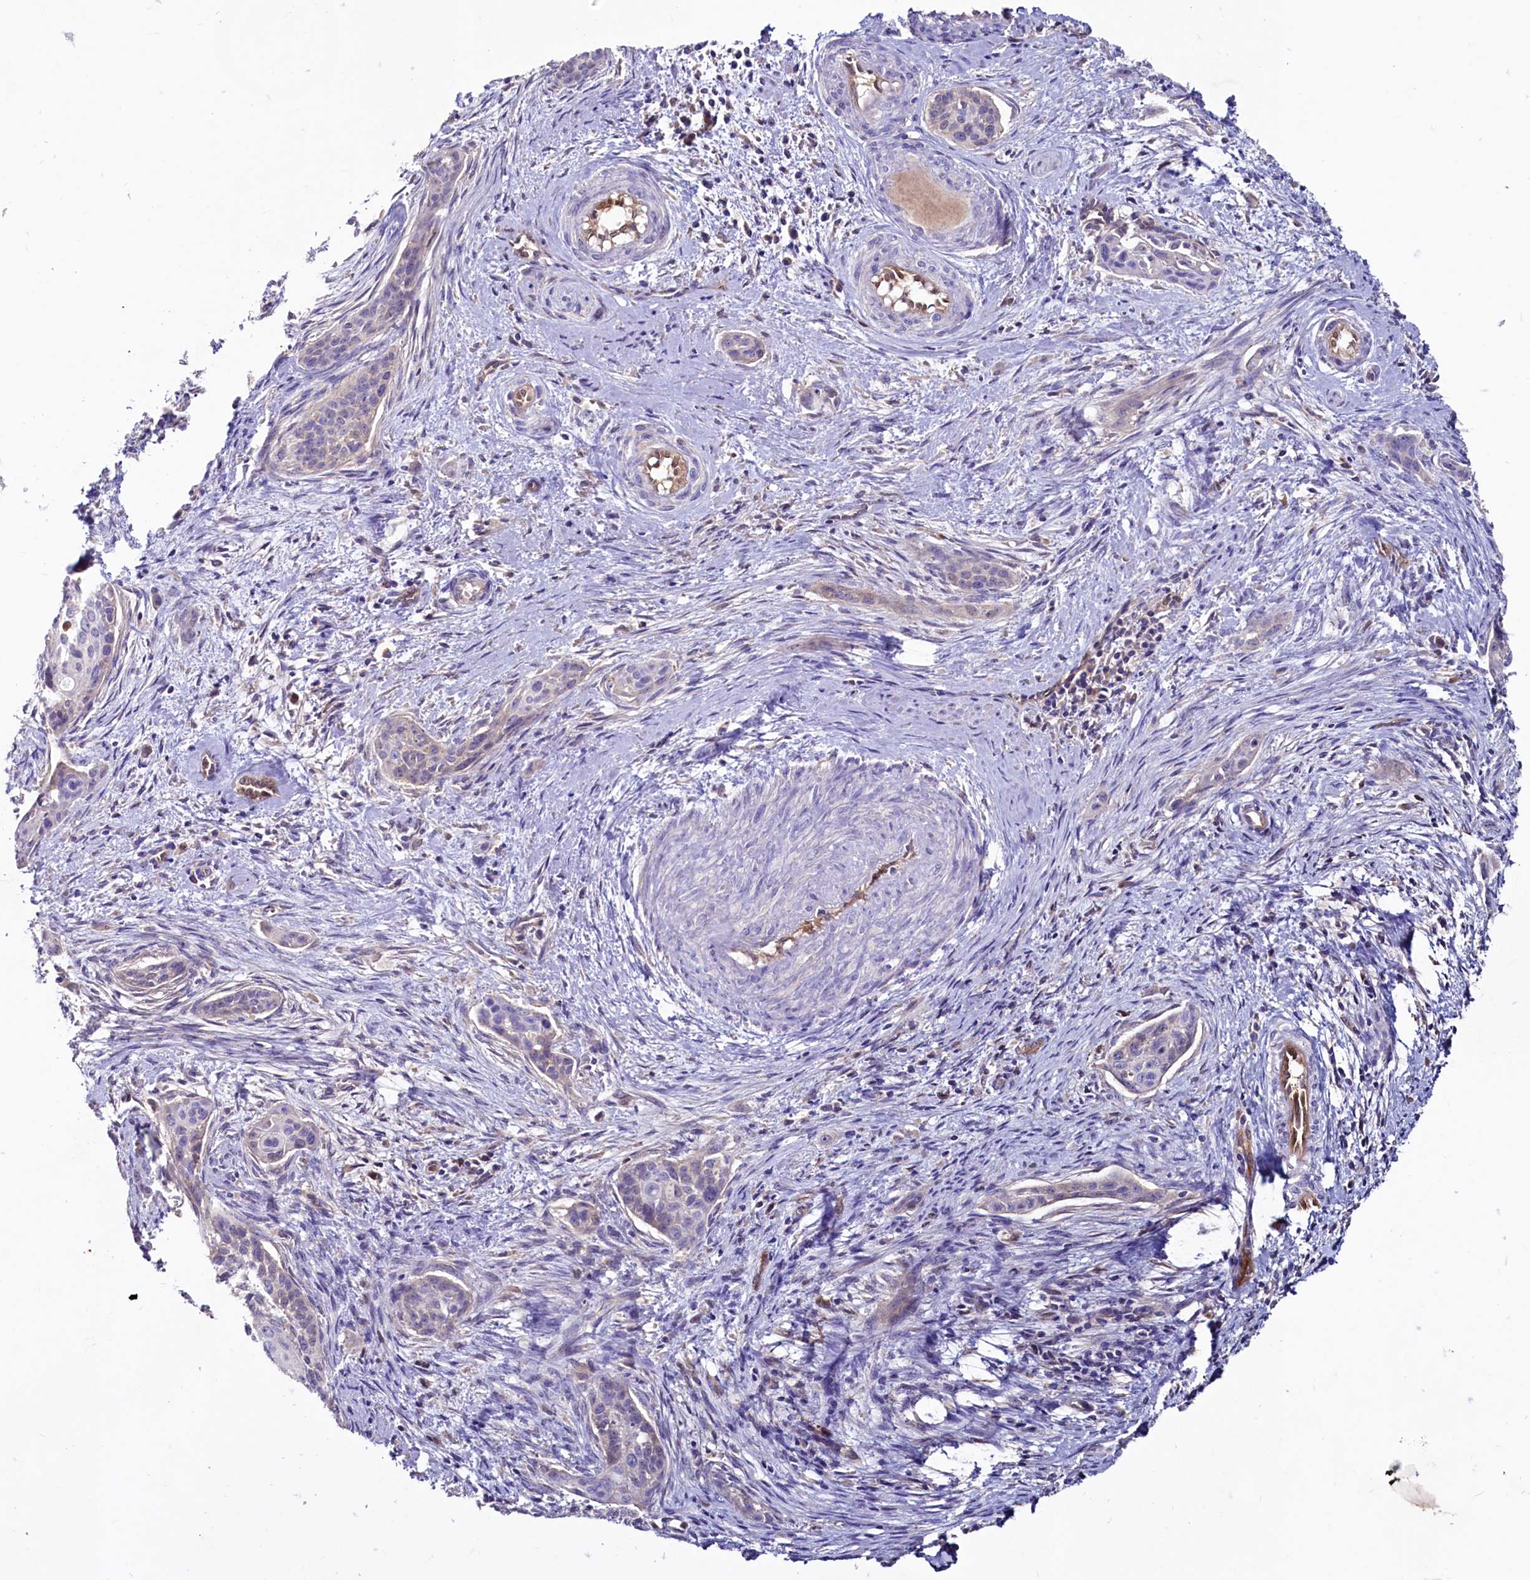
{"staining": {"intensity": "negative", "quantity": "none", "location": "none"}, "tissue": "cervical cancer", "cell_type": "Tumor cells", "image_type": "cancer", "snomed": [{"axis": "morphology", "description": "Squamous cell carcinoma, NOS"}, {"axis": "topography", "description": "Cervix"}], "caption": "Tumor cells show no significant expression in cervical cancer.", "gene": "IL17RD", "patient": {"sex": "female", "age": 33}}